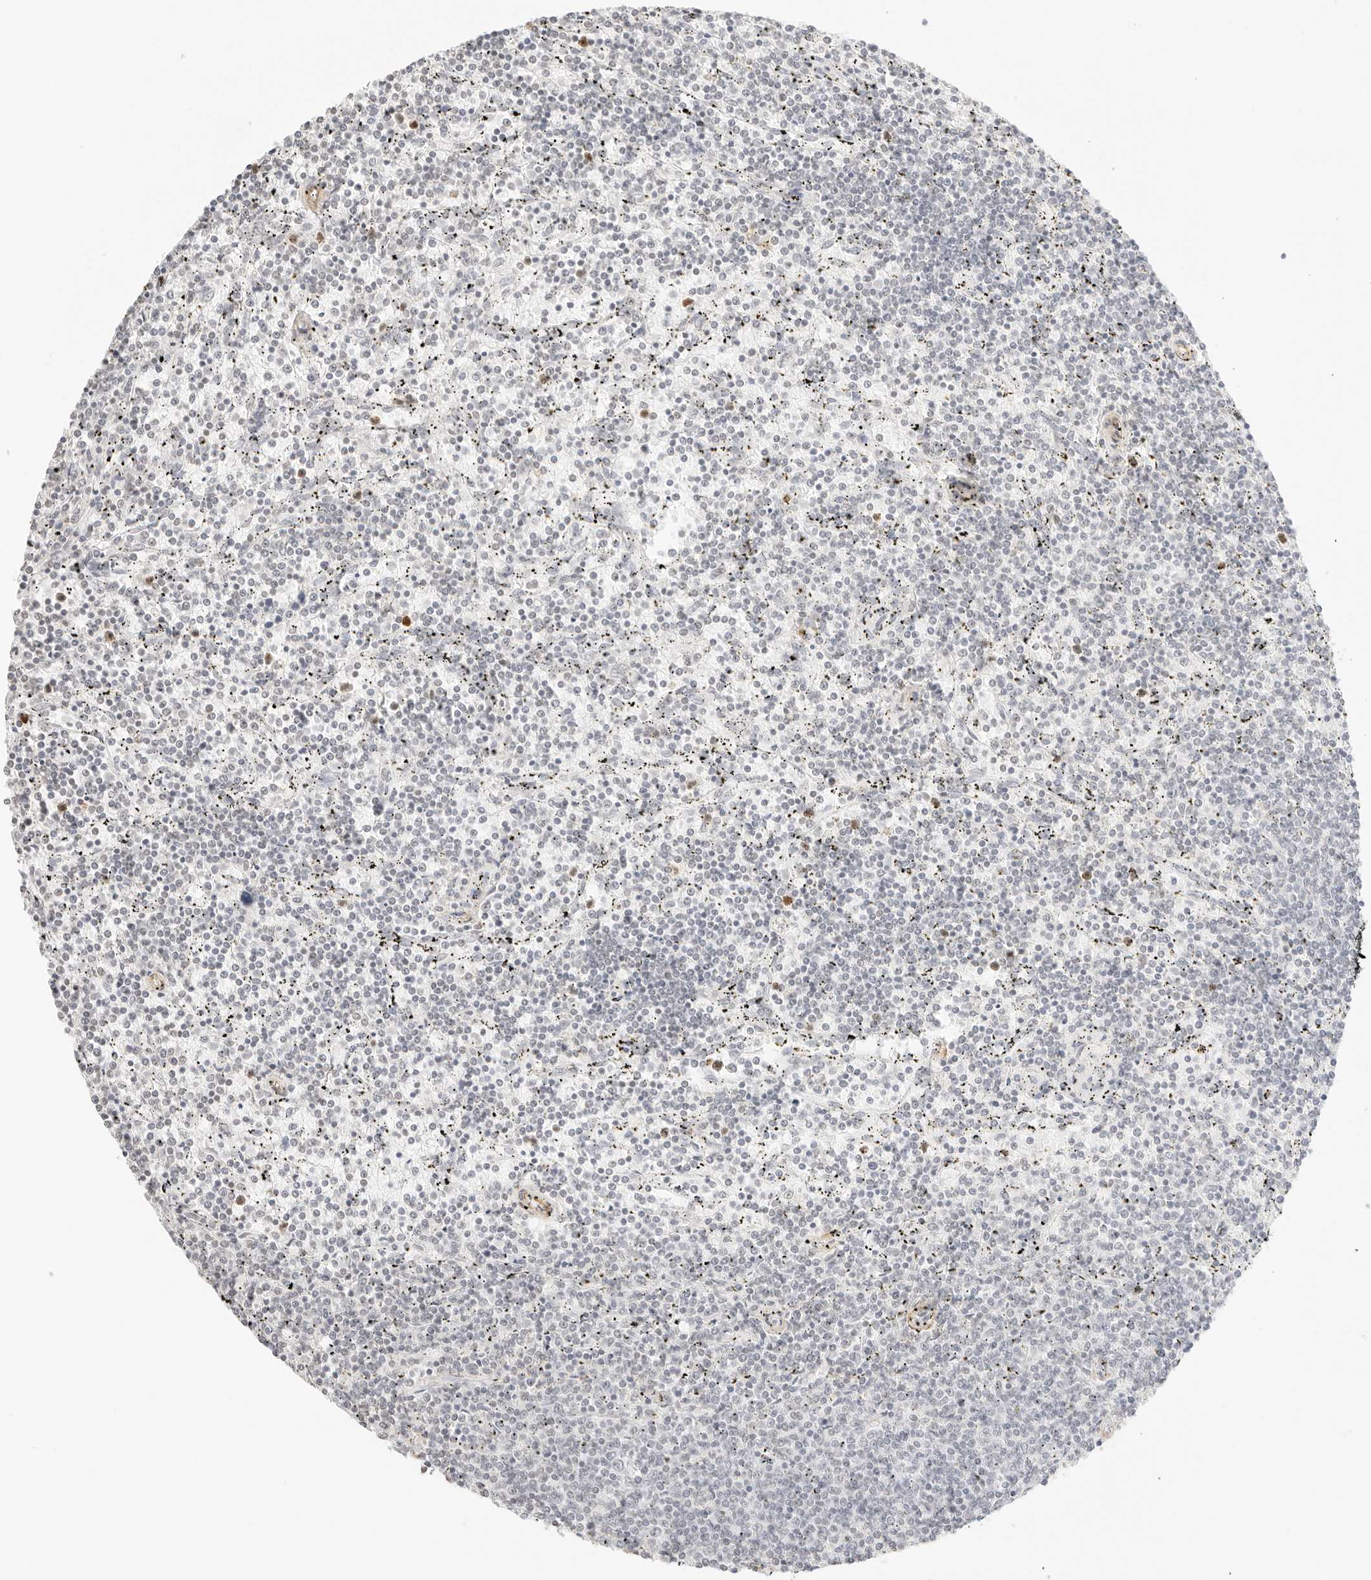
{"staining": {"intensity": "negative", "quantity": "none", "location": "none"}, "tissue": "lymphoma", "cell_type": "Tumor cells", "image_type": "cancer", "snomed": [{"axis": "morphology", "description": "Malignant lymphoma, non-Hodgkin's type, Low grade"}, {"axis": "topography", "description": "Spleen"}], "caption": "The IHC photomicrograph has no significant positivity in tumor cells of lymphoma tissue.", "gene": "FBLN5", "patient": {"sex": "female", "age": 50}}